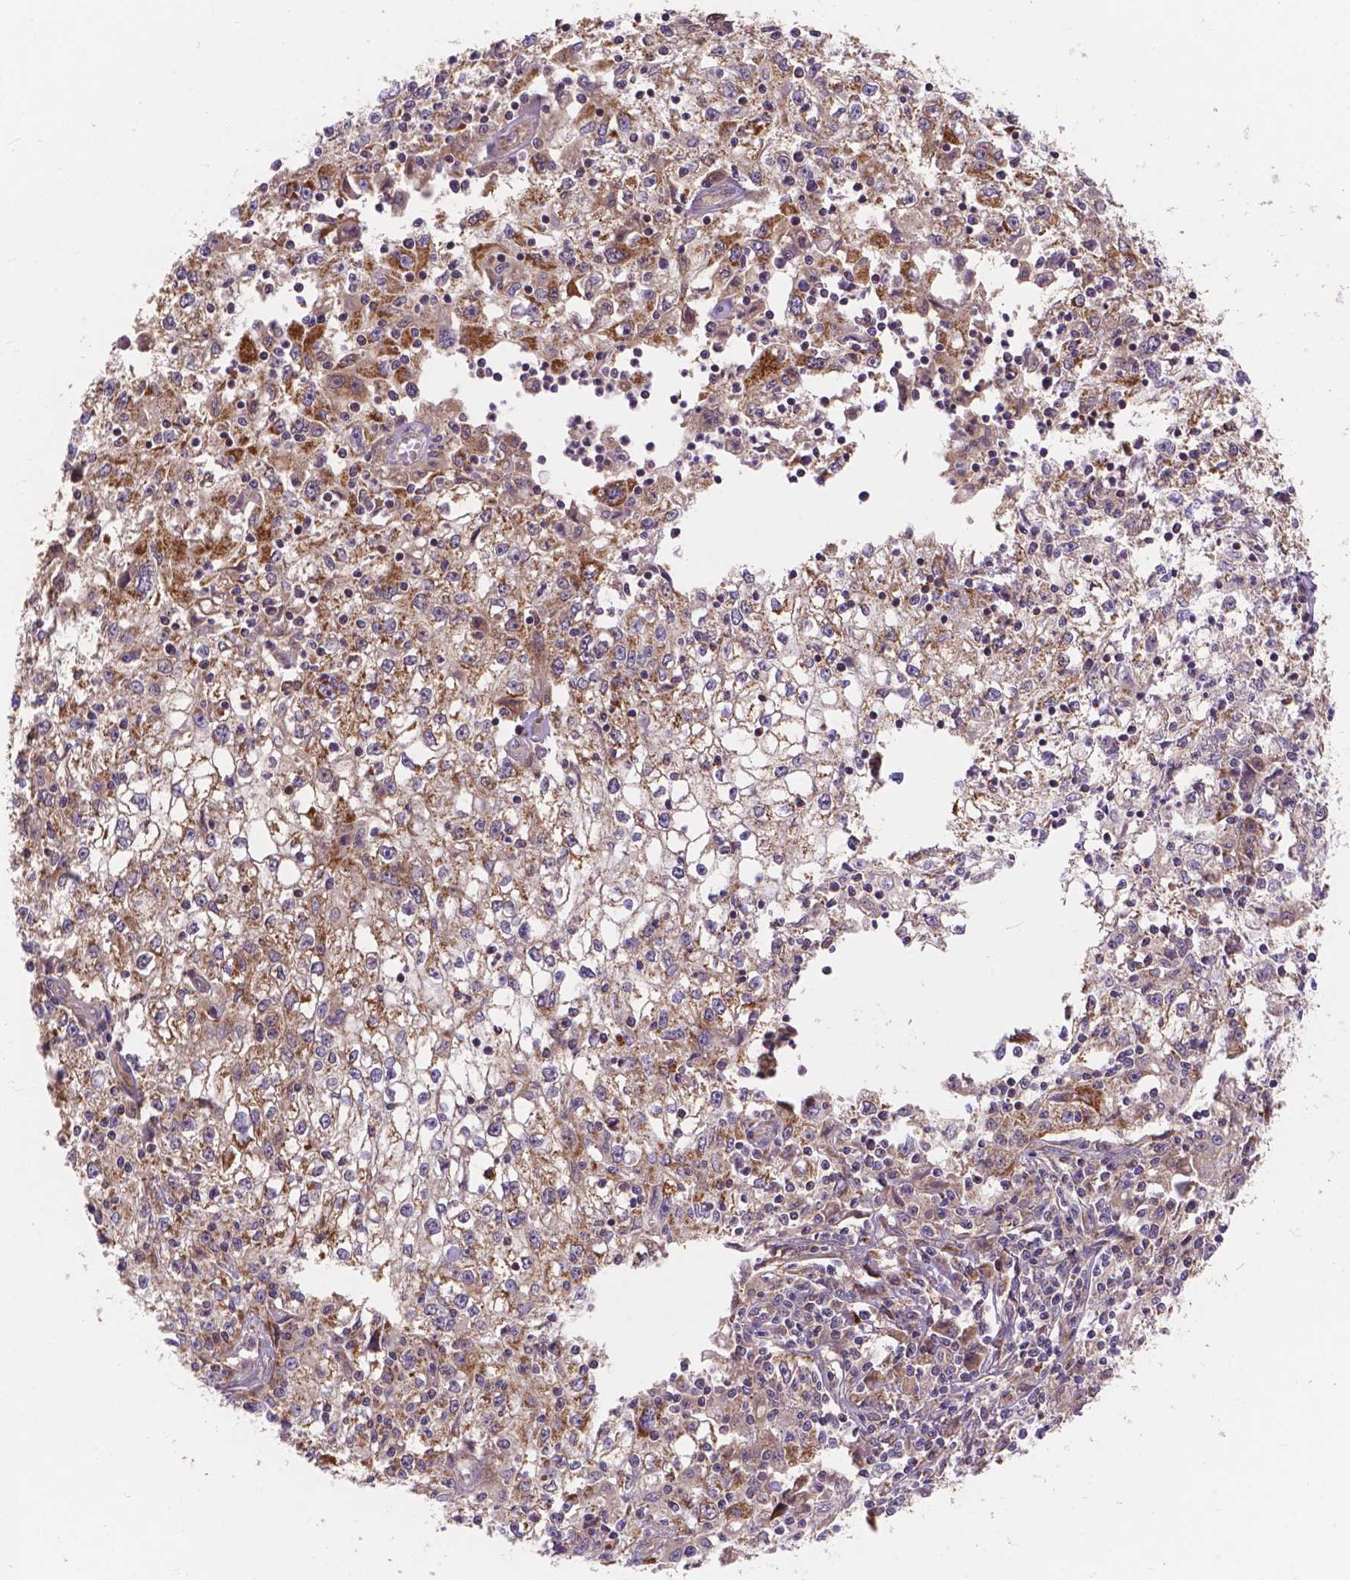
{"staining": {"intensity": "moderate", "quantity": ">75%", "location": "cytoplasmic/membranous"}, "tissue": "cervical cancer", "cell_type": "Tumor cells", "image_type": "cancer", "snomed": [{"axis": "morphology", "description": "Squamous cell carcinoma, NOS"}, {"axis": "topography", "description": "Cervix"}], "caption": "Tumor cells display medium levels of moderate cytoplasmic/membranous staining in about >75% of cells in human cervical squamous cell carcinoma.", "gene": "AK3", "patient": {"sex": "female", "age": 85}}